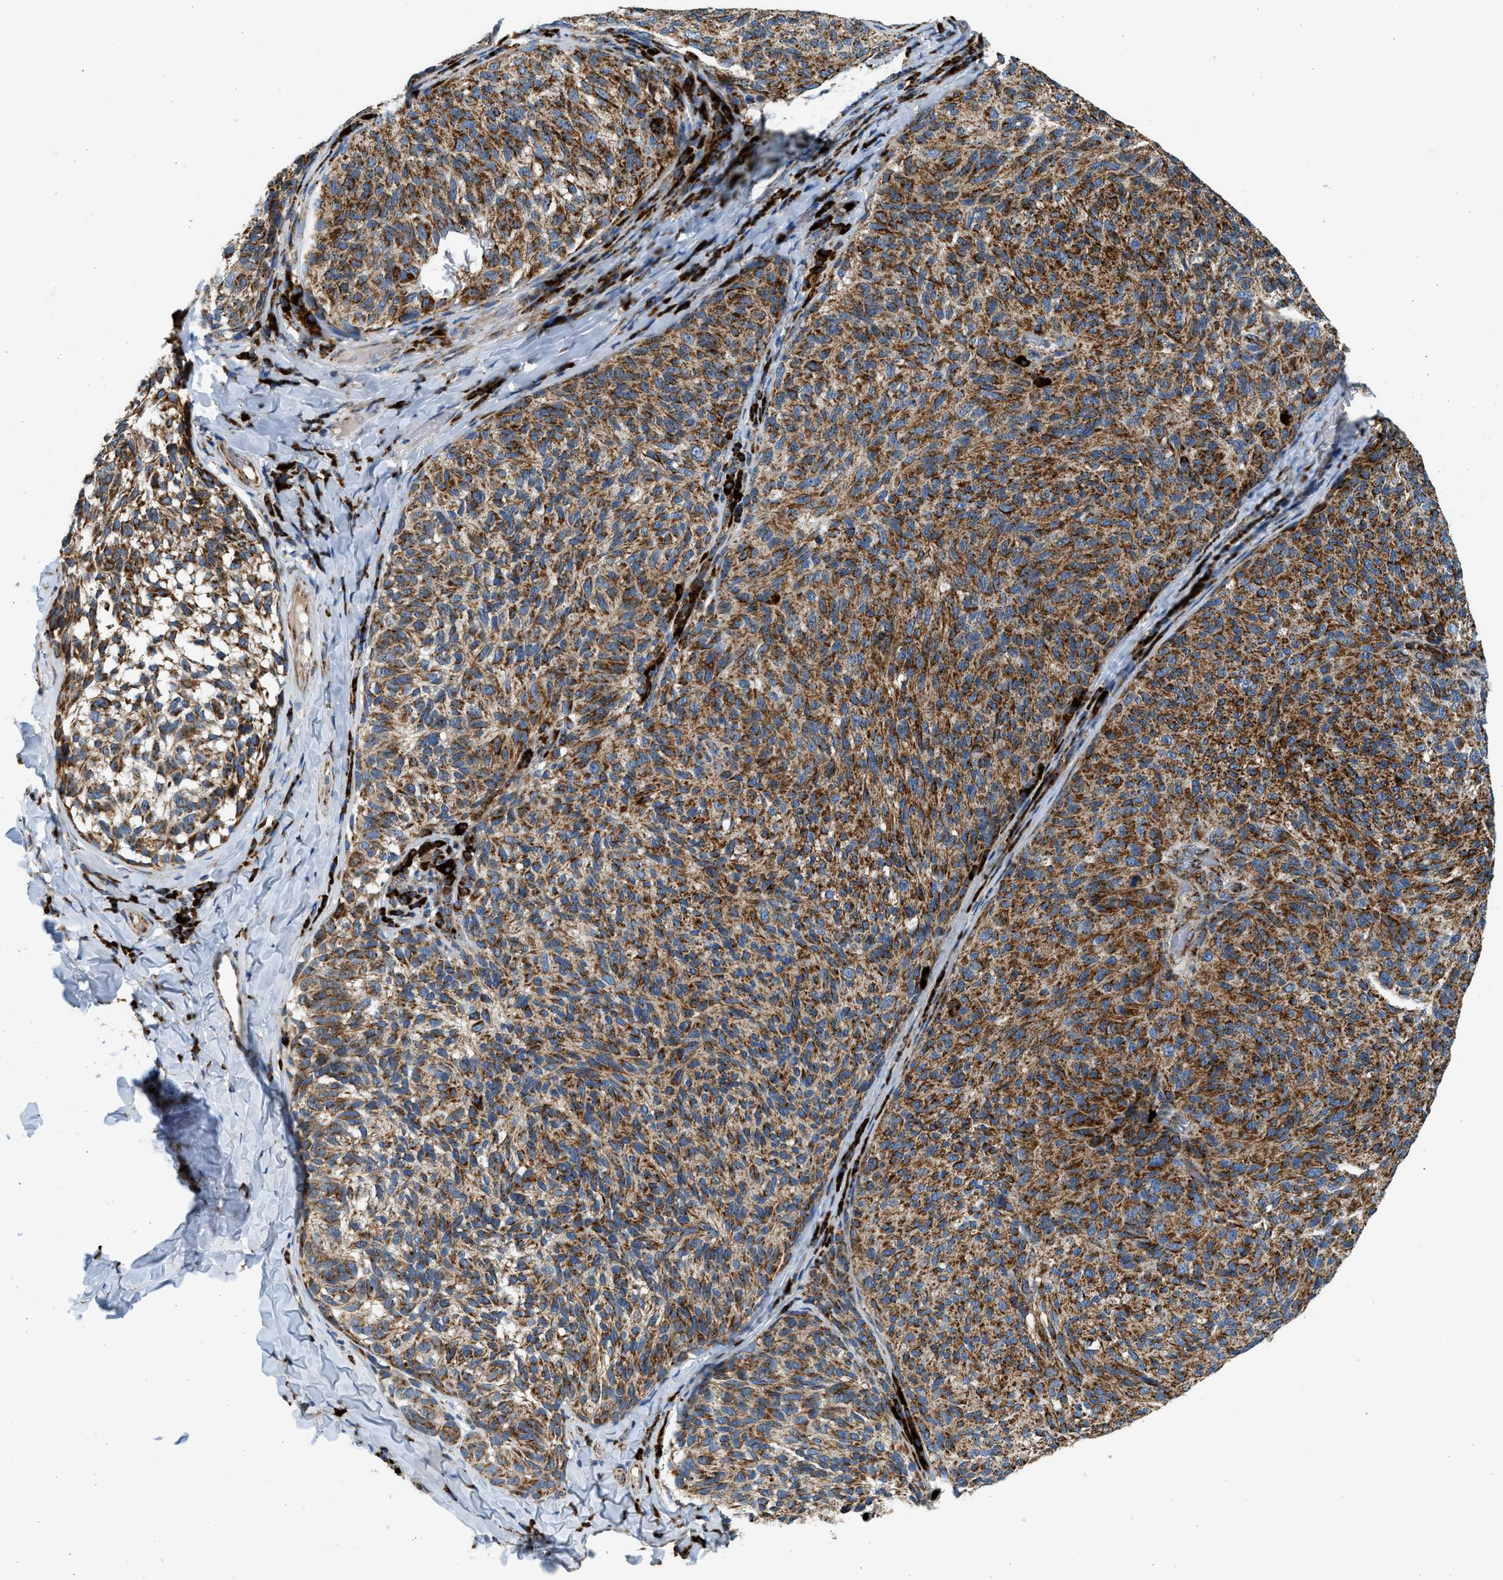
{"staining": {"intensity": "strong", "quantity": ">75%", "location": "cytoplasmic/membranous"}, "tissue": "melanoma", "cell_type": "Tumor cells", "image_type": "cancer", "snomed": [{"axis": "morphology", "description": "Malignant melanoma, NOS"}, {"axis": "topography", "description": "Skin"}], "caption": "A brown stain labels strong cytoplasmic/membranous staining of a protein in melanoma tumor cells. (Brightfield microscopy of DAB IHC at high magnification).", "gene": "KCNMB3", "patient": {"sex": "female", "age": 73}}